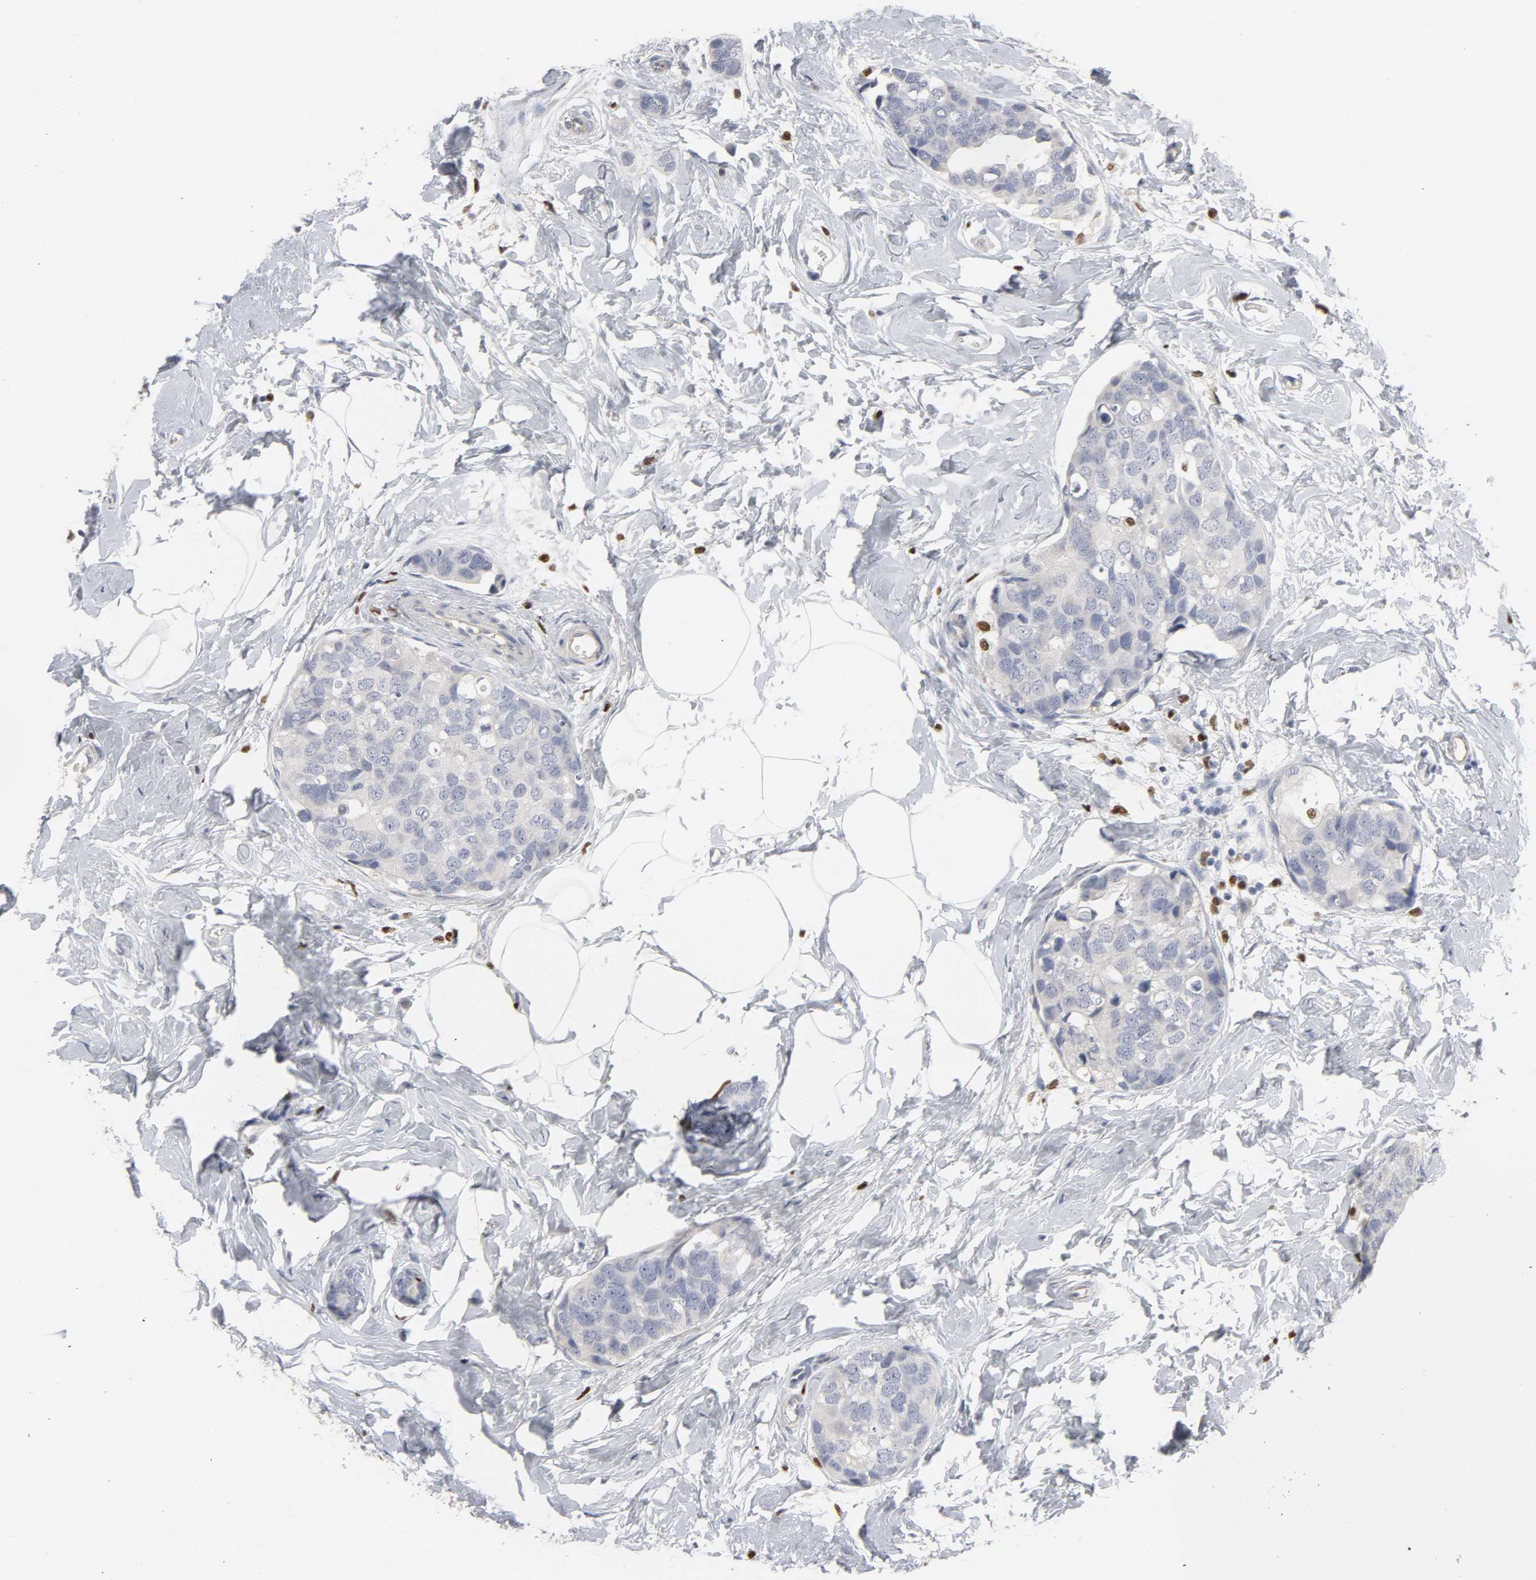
{"staining": {"intensity": "negative", "quantity": "none", "location": "none"}, "tissue": "breast cancer", "cell_type": "Tumor cells", "image_type": "cancer", "snomed": [{"axis": "morphology", "description": "Normal tissue, NOS"}, {"axis": "morphology", "description": "Duct carcinoma"}, {"axis": "topography", "description": "Breast"}], "caption": "Breast intraductal carcinoma was stained to show a protein in brown. There is no significant positivity in tumor cells.", "gene": "SPI1", "patient": {"sex": "female", "age": 50}}